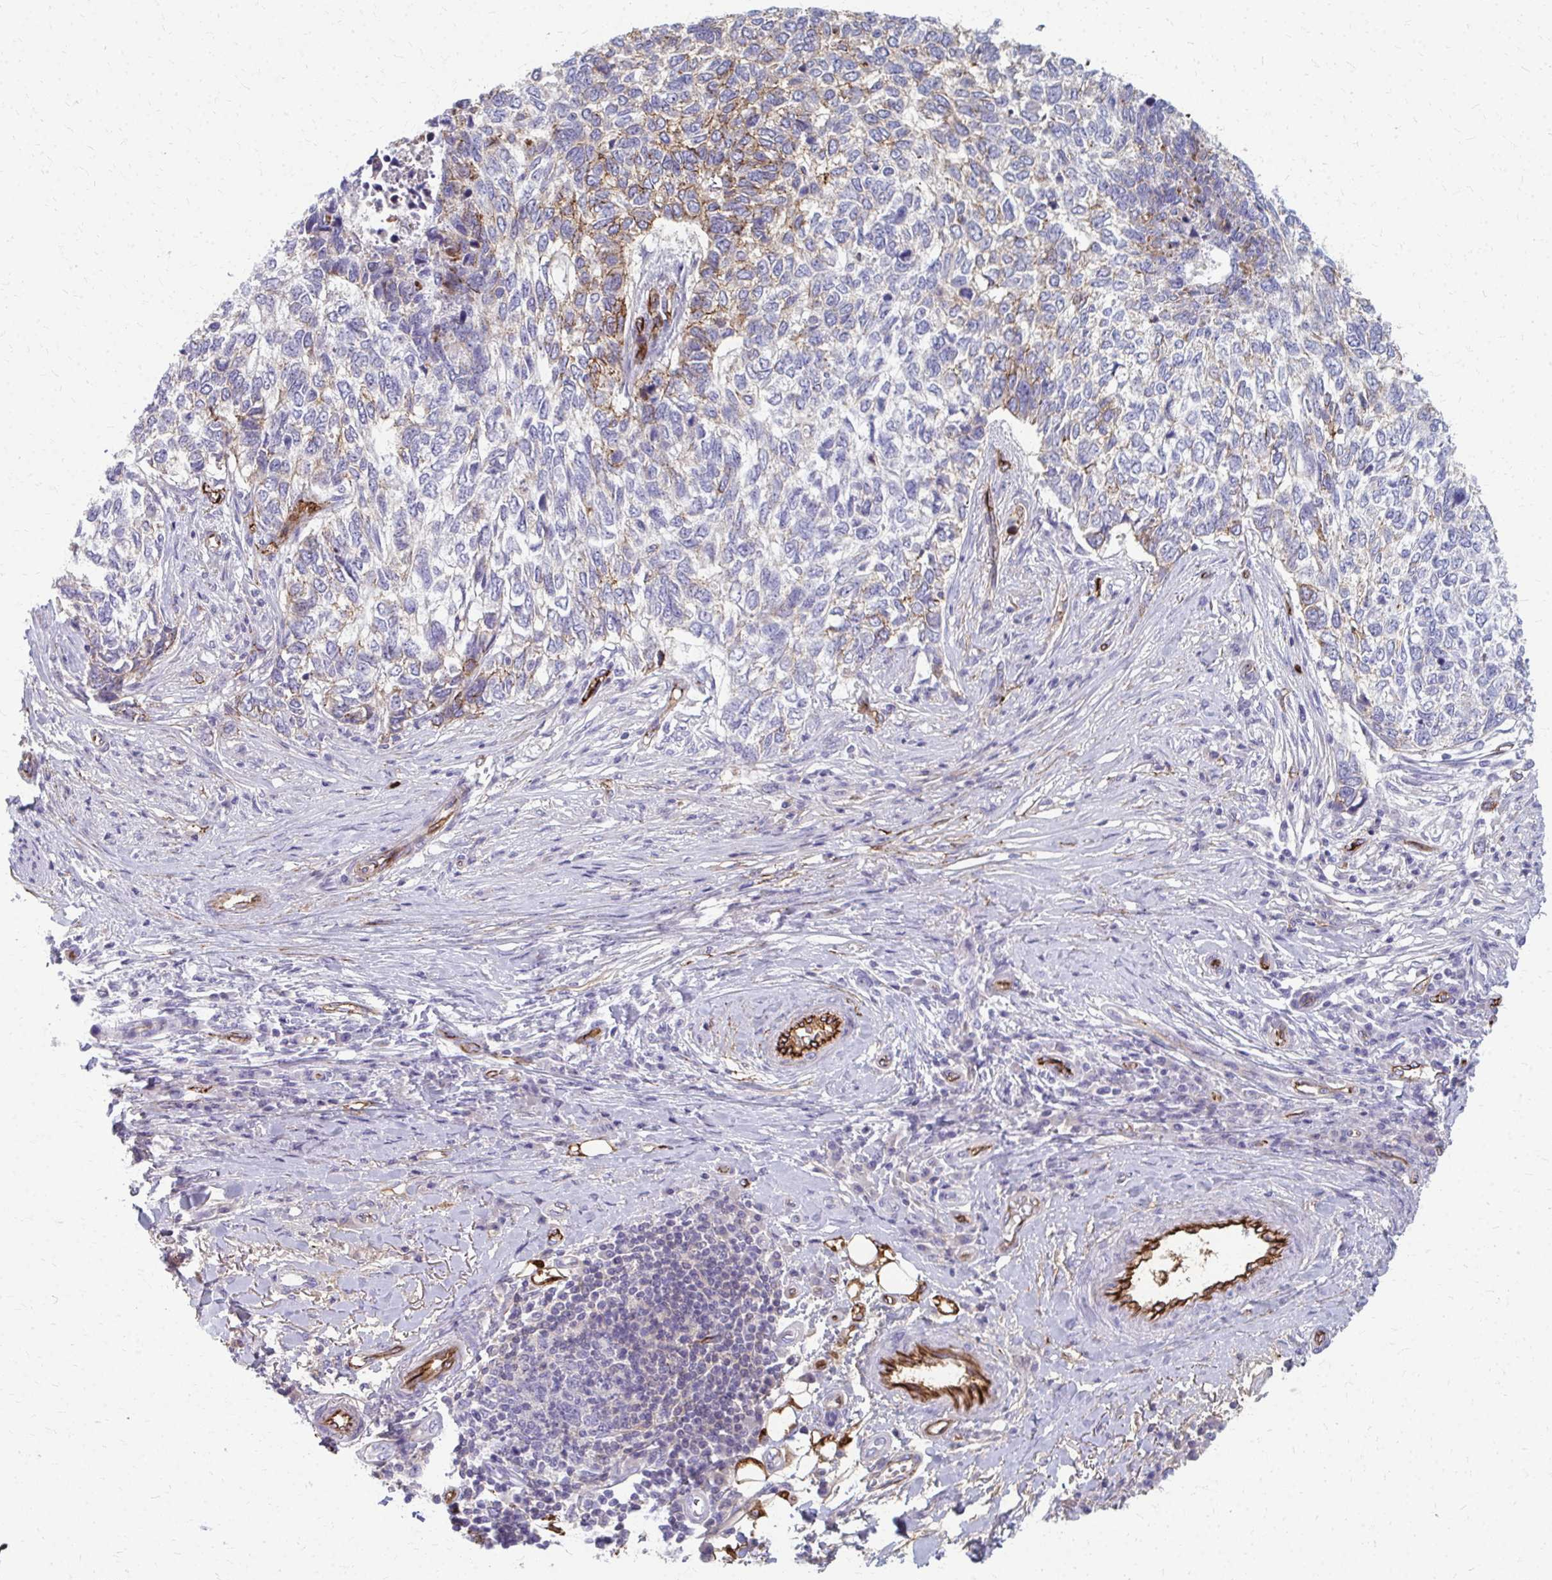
{"staining": {"intensity": "moderate", "quantity": "25%-75%", "location": "cytoplasmic/membranous"}, "tissue": "skin cancer", "cell_type": "Tumor cells", "image_type": "cancer", "snomed": [{"axis": "morphology", "description": "Basal cell carcinoma"}, {"axis": "topography", "description": "Skin"}], "caption": "Skin cancer tissue demonstrates moderate cytoplasmic/membranous expression in about 25%-75% of tumor cells", "gene": "ADIPOQ", "patient": {"sex": "female", "age": 65}}